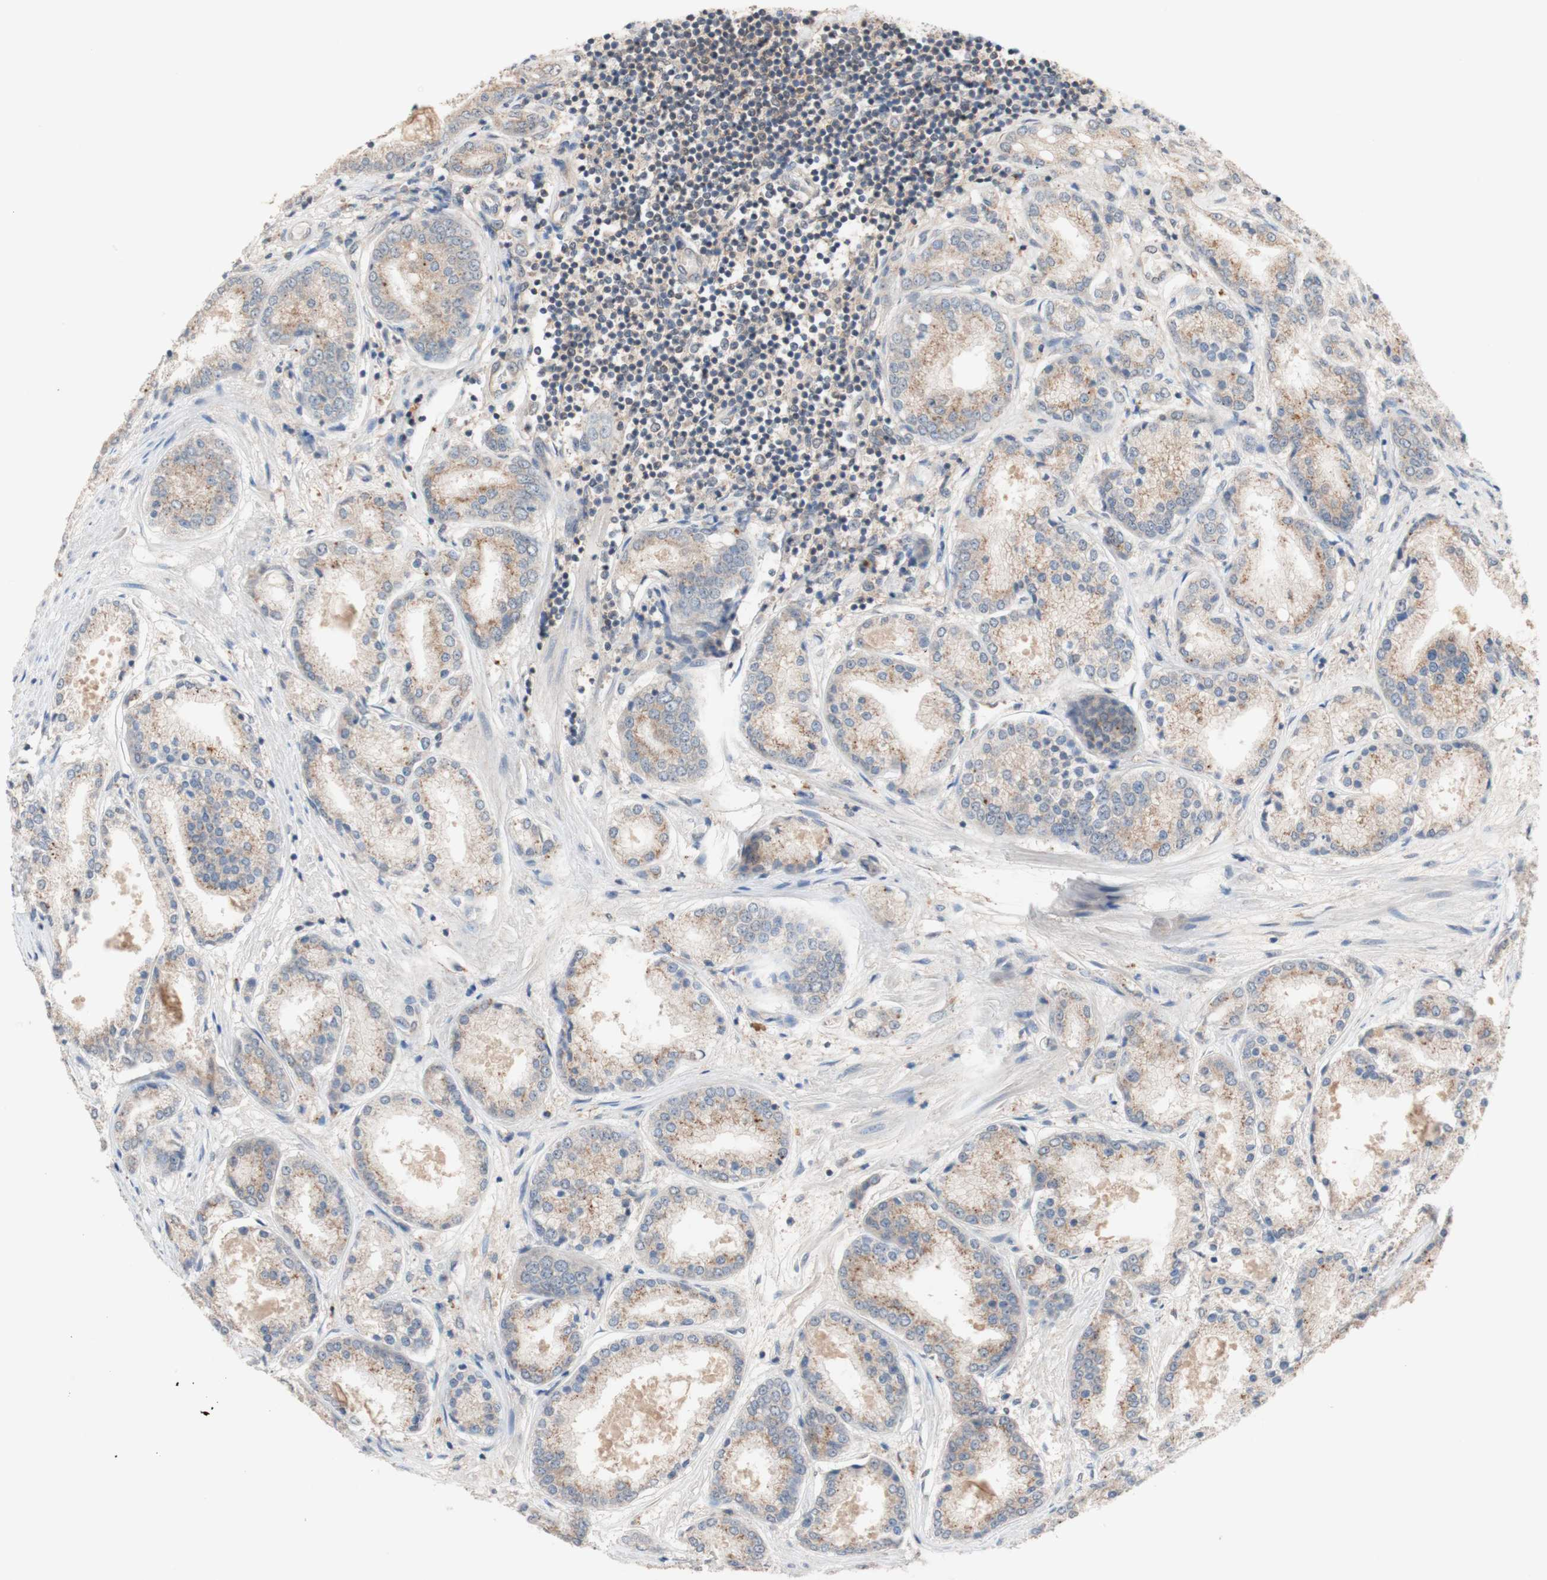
{"staining": {"intensity": "moderate", "quantity": ">75%", "location": "cytoplasmic/membranous"}, "tissue": "prostate cancer", "cell_type": "Tumor cells", "image_type": "cancer", "snomed": [{"axis": "morphology", "description": "Adenocarcinoma, High grade"}, {"axis": "topography", "description": "Prostate"}], "caption": "Tumor cells exhibit medium levels of moderate cytoplasmic/membranous expression in about >75% of cells in prostate high-grade adenocarcinoma.", "gene": "PEX2", "patient": {"sex": "male", "age": 59}}